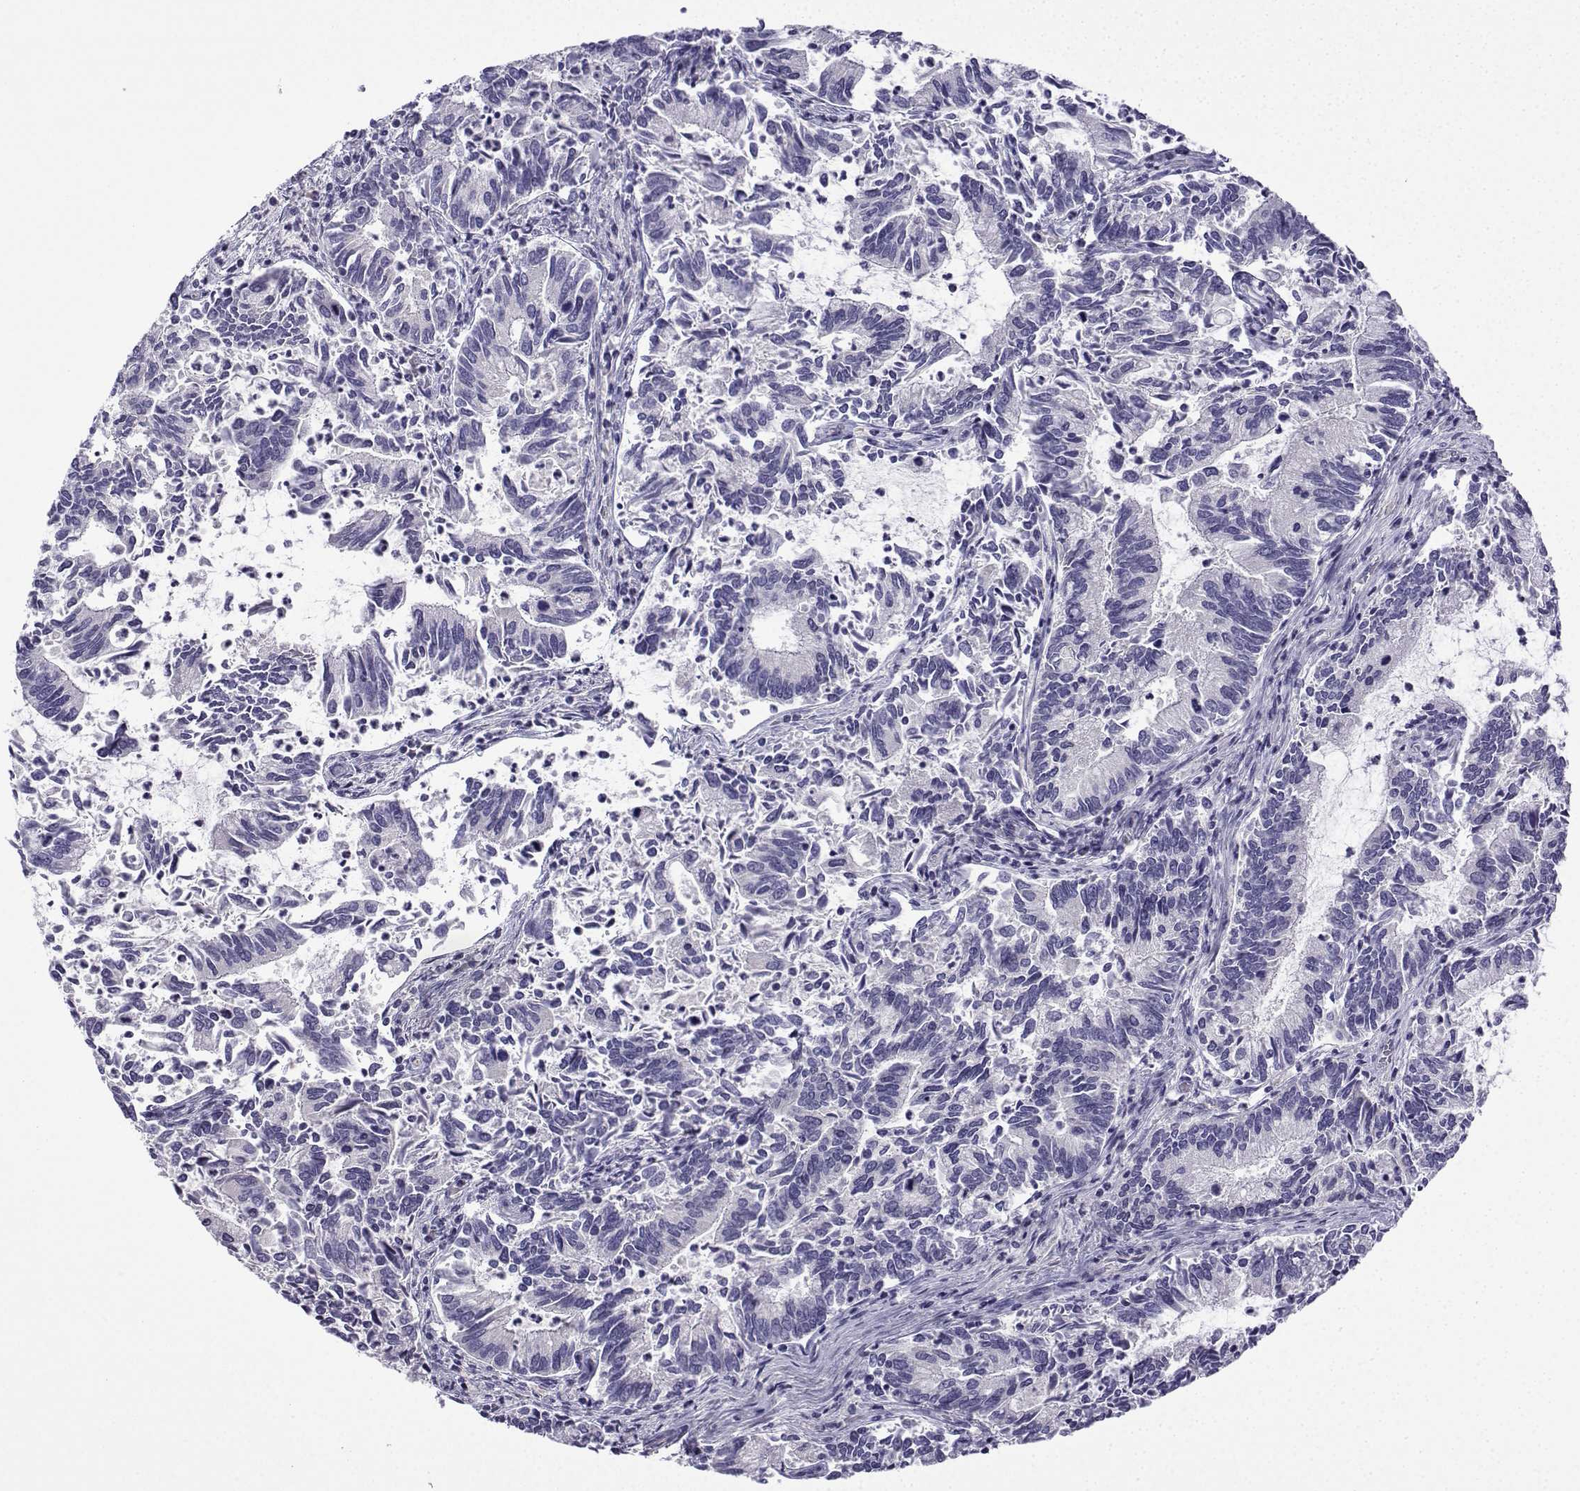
{"staining": {"intensity": "negative", "quantity": "none", "location": "none"}, "tissue": "cervical cancer", "cell_type": "Tumor cells", "image_type": "cancer", "snomed": [{"axis": "morphology", "description": "Adenocarcinoma, NOS"}, {"axis": "topography", "description": "Cervix"}], "caption": "Image shows no protein positivity in tumor cells of adenocarcinoma (cervical) tissue. Brightfield microscopy of immunohistochemistry stained with DAB (brown) and hematoxylin (blue), captured at high magnification.", "gene": "SPACA7", "patient": {"sex": "female", "age": 42}}